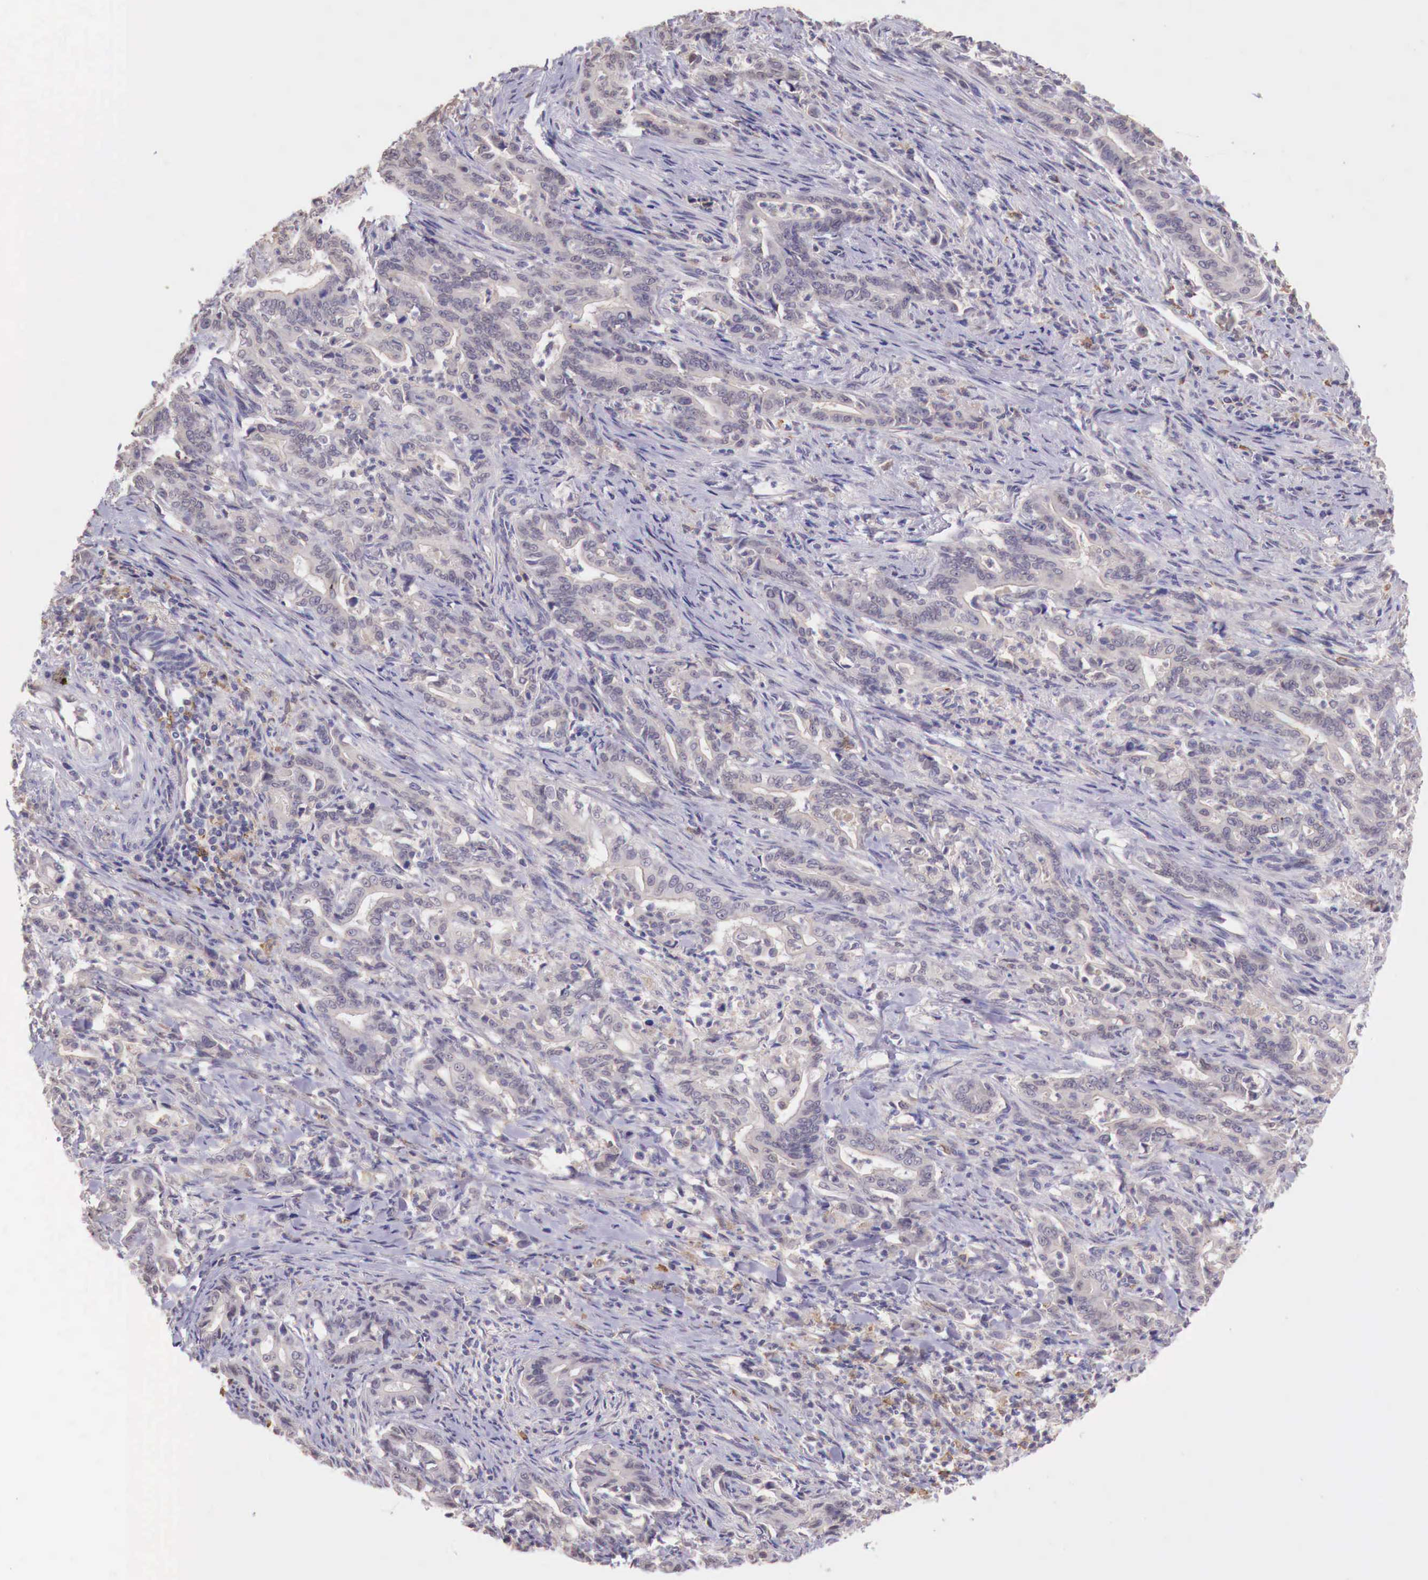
{"staining": {"intensity": "weak", "quantity": "<25%", "location": "cytoplasmic/membranous"}, "tissue": "stomach cancer", "cell_type": "Tumor cells", "image_type": "cancer", "snomed": [{"axis": "morphology", "description": "Adenocarcinoma, NOS"}, {"axis": "topography", "description": "Stomach"}], "caption": "Tumor cells show no significant protein expression in stomach cancer.", "gene": "CHRDL1", "patient": {"sex": "female", "age": 76}}